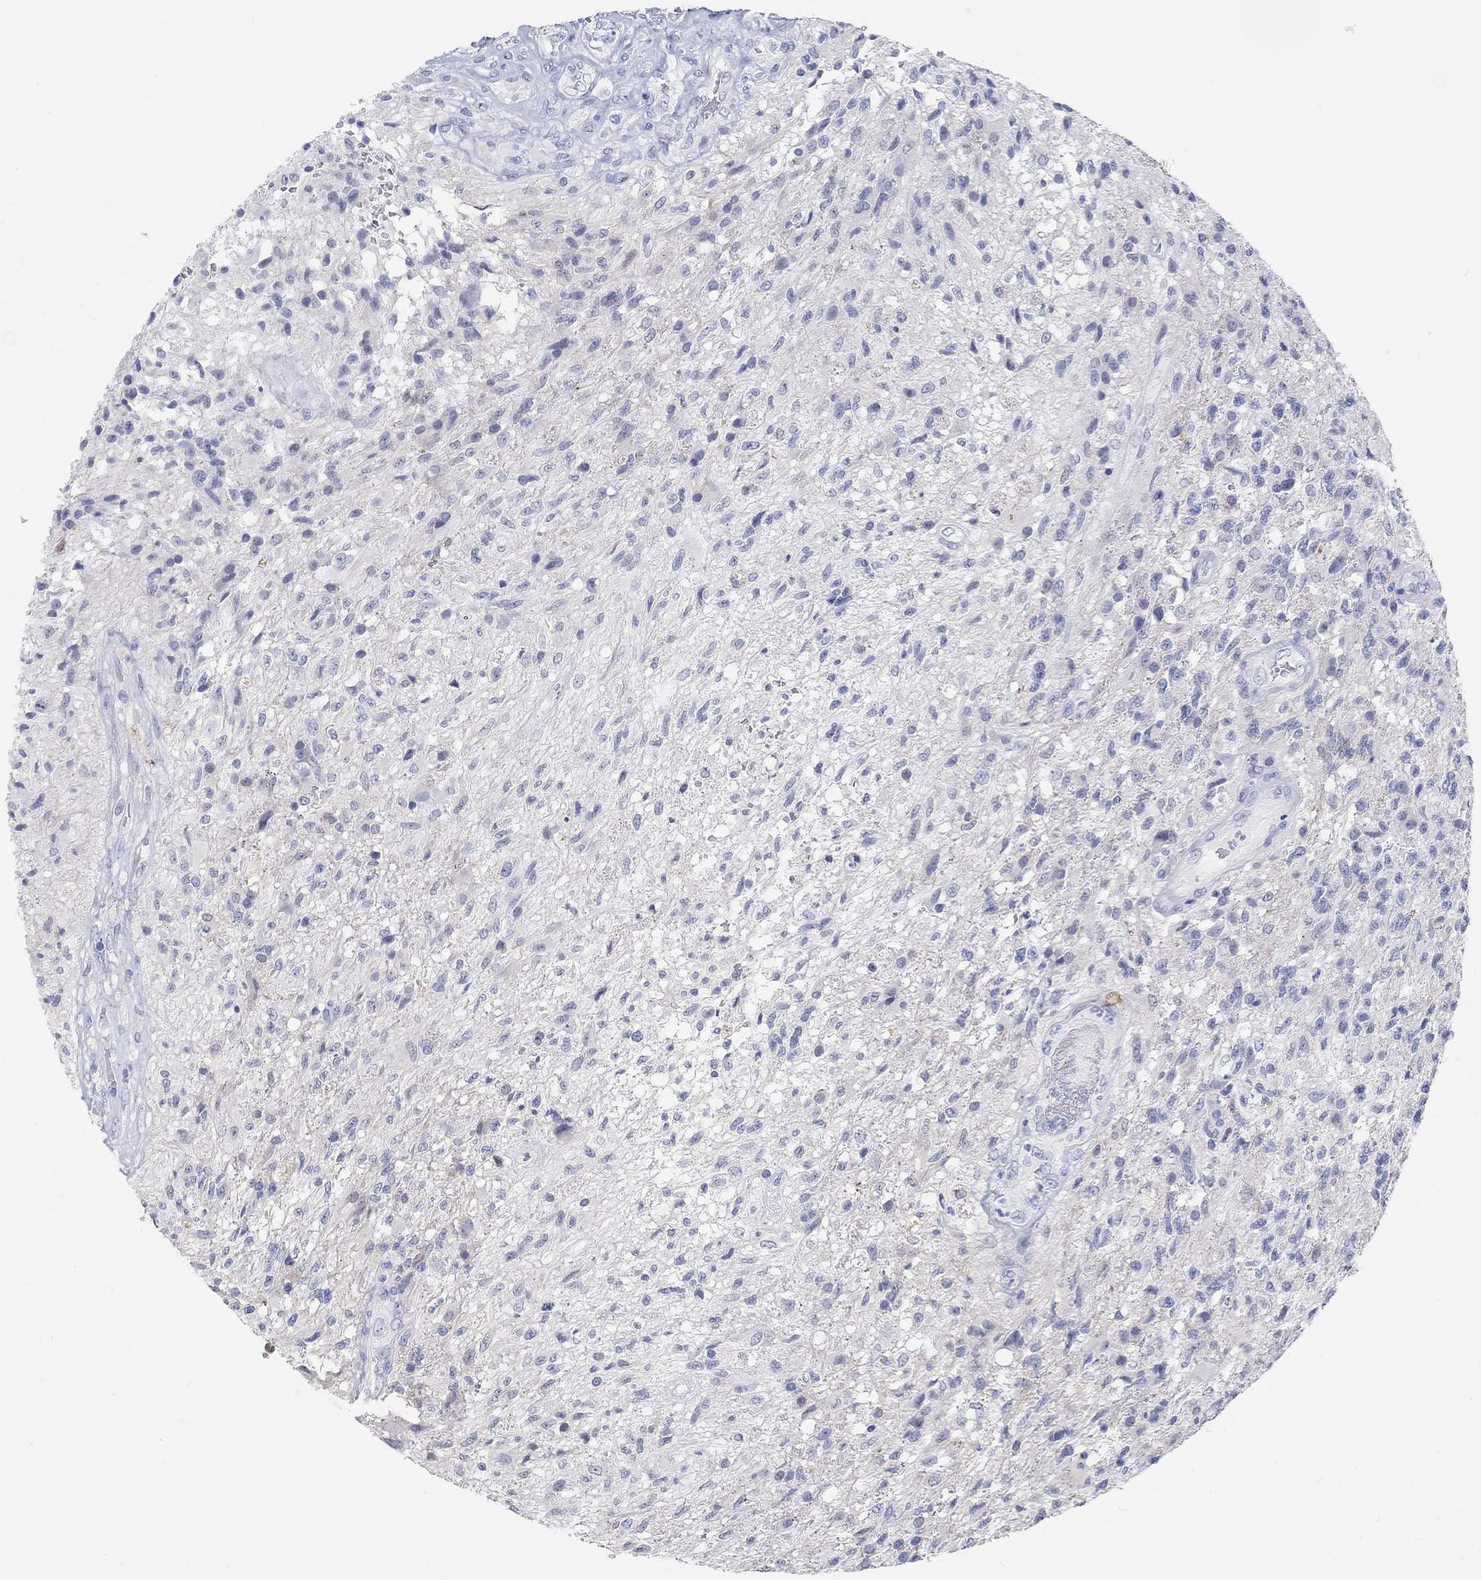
{"staining": {"intensity": "negative", "quantity": "none", "location": "none"}, "tissue": "glioma", "cell_type": "Tumor cells", "image_type": "cancer", "snomed": [{"axis": "morphology", "description": "Glioma, malignant, High grade"}, {"axis": "topography", "description": "Brain"}], "caption": "This is an IHC micrograph of human malignant glioma (high-grade). There is no positivity in tumor cells.", "gene": "GRIA3", "patient": {"sex": "male", "age": 56}}